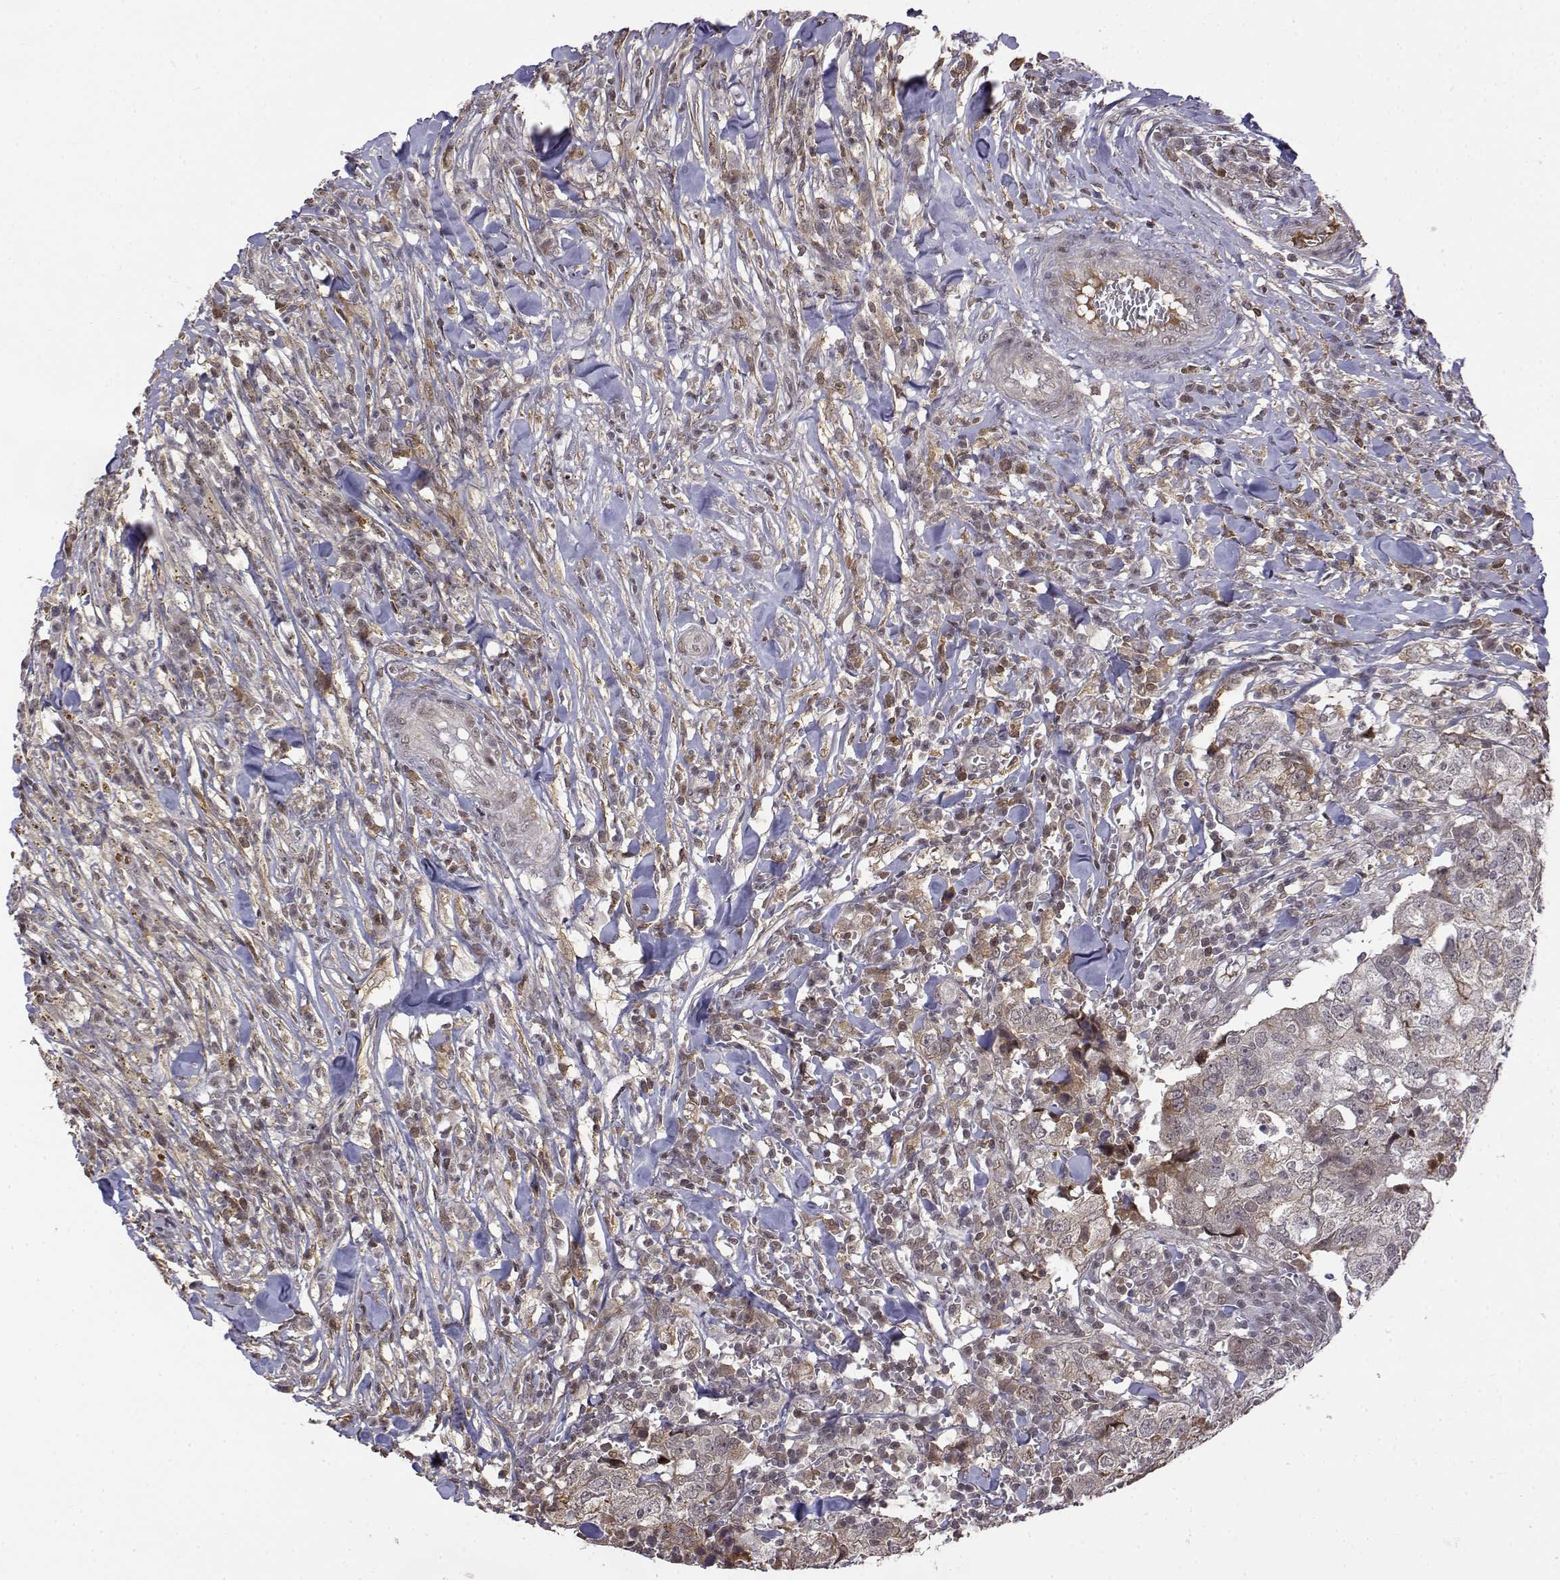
{"staining": {"intensity": "negative", "quantity": "none", "location": "none"}, "tissue": "breast cancer", "cell_type": "Tumor cells", "image_type": "cancer", "snomed": [{"axis": "morphology", "description": "Duct carcinoma"}, {"axis": "topography", "description": "Breast"}], "caption": "DAB (3,3'-diaminobenzidine) immunohistochemical staining of human breast cancer (invasive ductal carcinoma) shows no significant staining in tumor cells.", "gene": "ITGA7", "patient": {"sex": "female", "age": 30}}